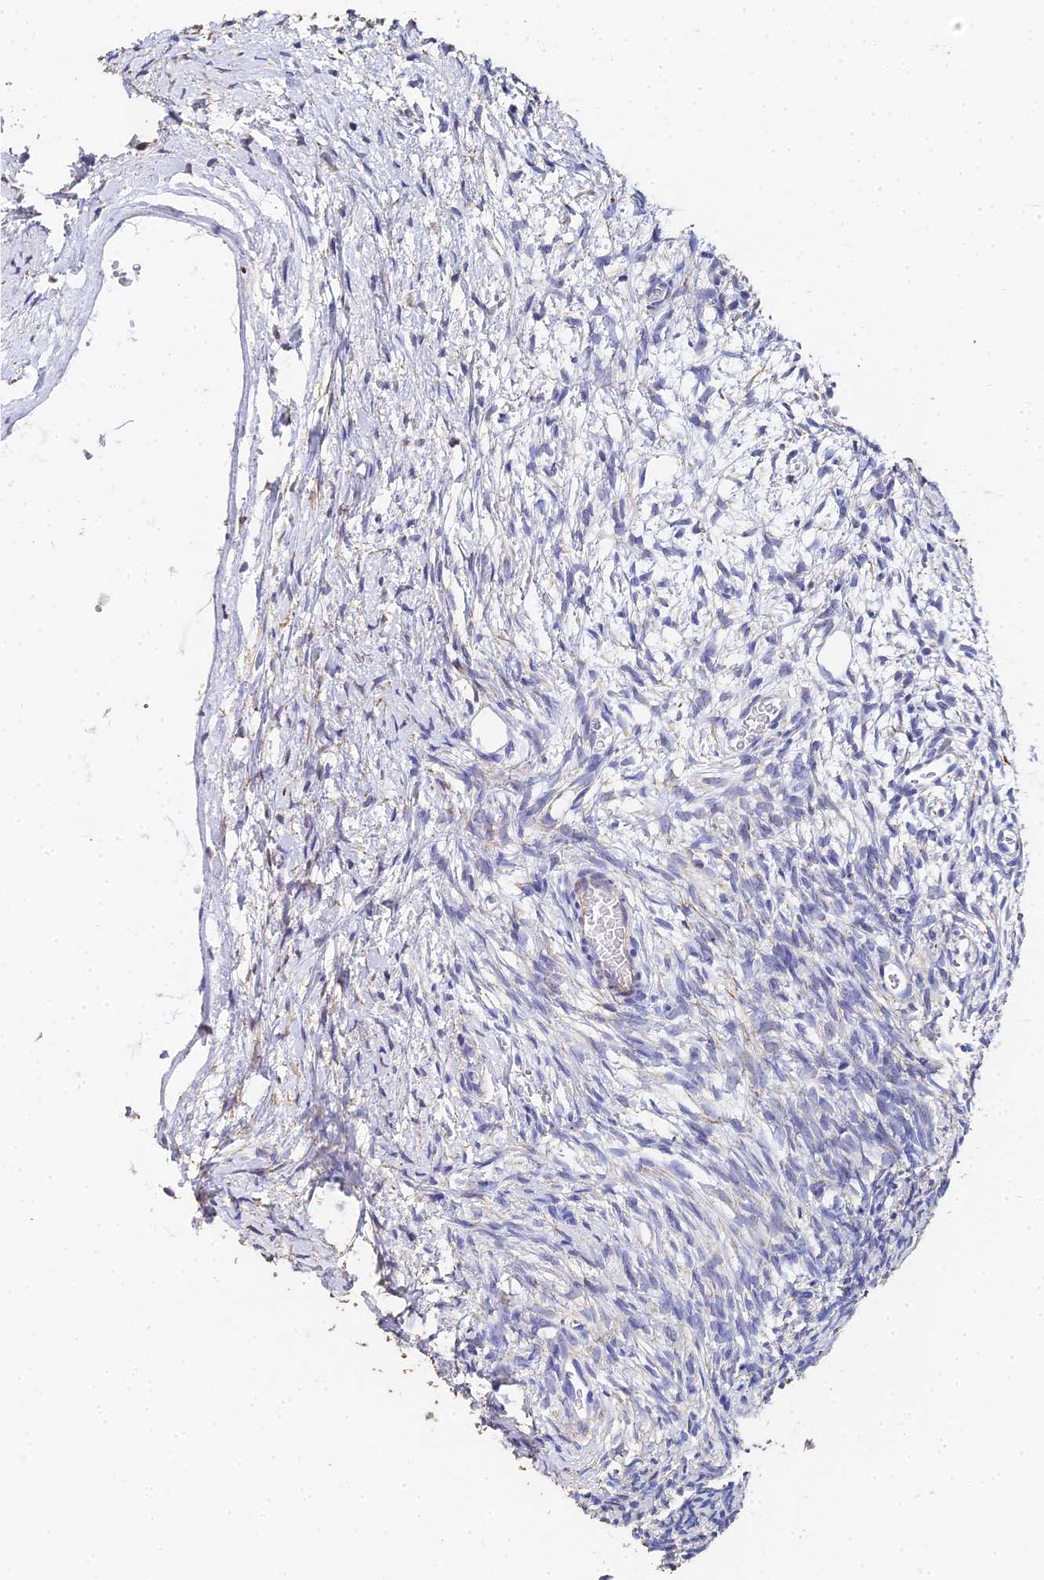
{"staining": {"intensity": "negative", "quantity": "none", "location": "none"}, "tissue": "ovary", "cell_type": "Ovarian stroma cells", "image_type": "normal", "snomed": [{"axis": "morphology", "description": "Normal tissue, NOS"}, {"axis": "topography", "description": "Ovary"}], "caption": "High power microscopy histopathology image of an IHC image of benign ovary, revealing no significant staining in ovarian stroma cells.", "gene": "ENSG00000268674", "patient": {"sex": "female", "age": 39}}